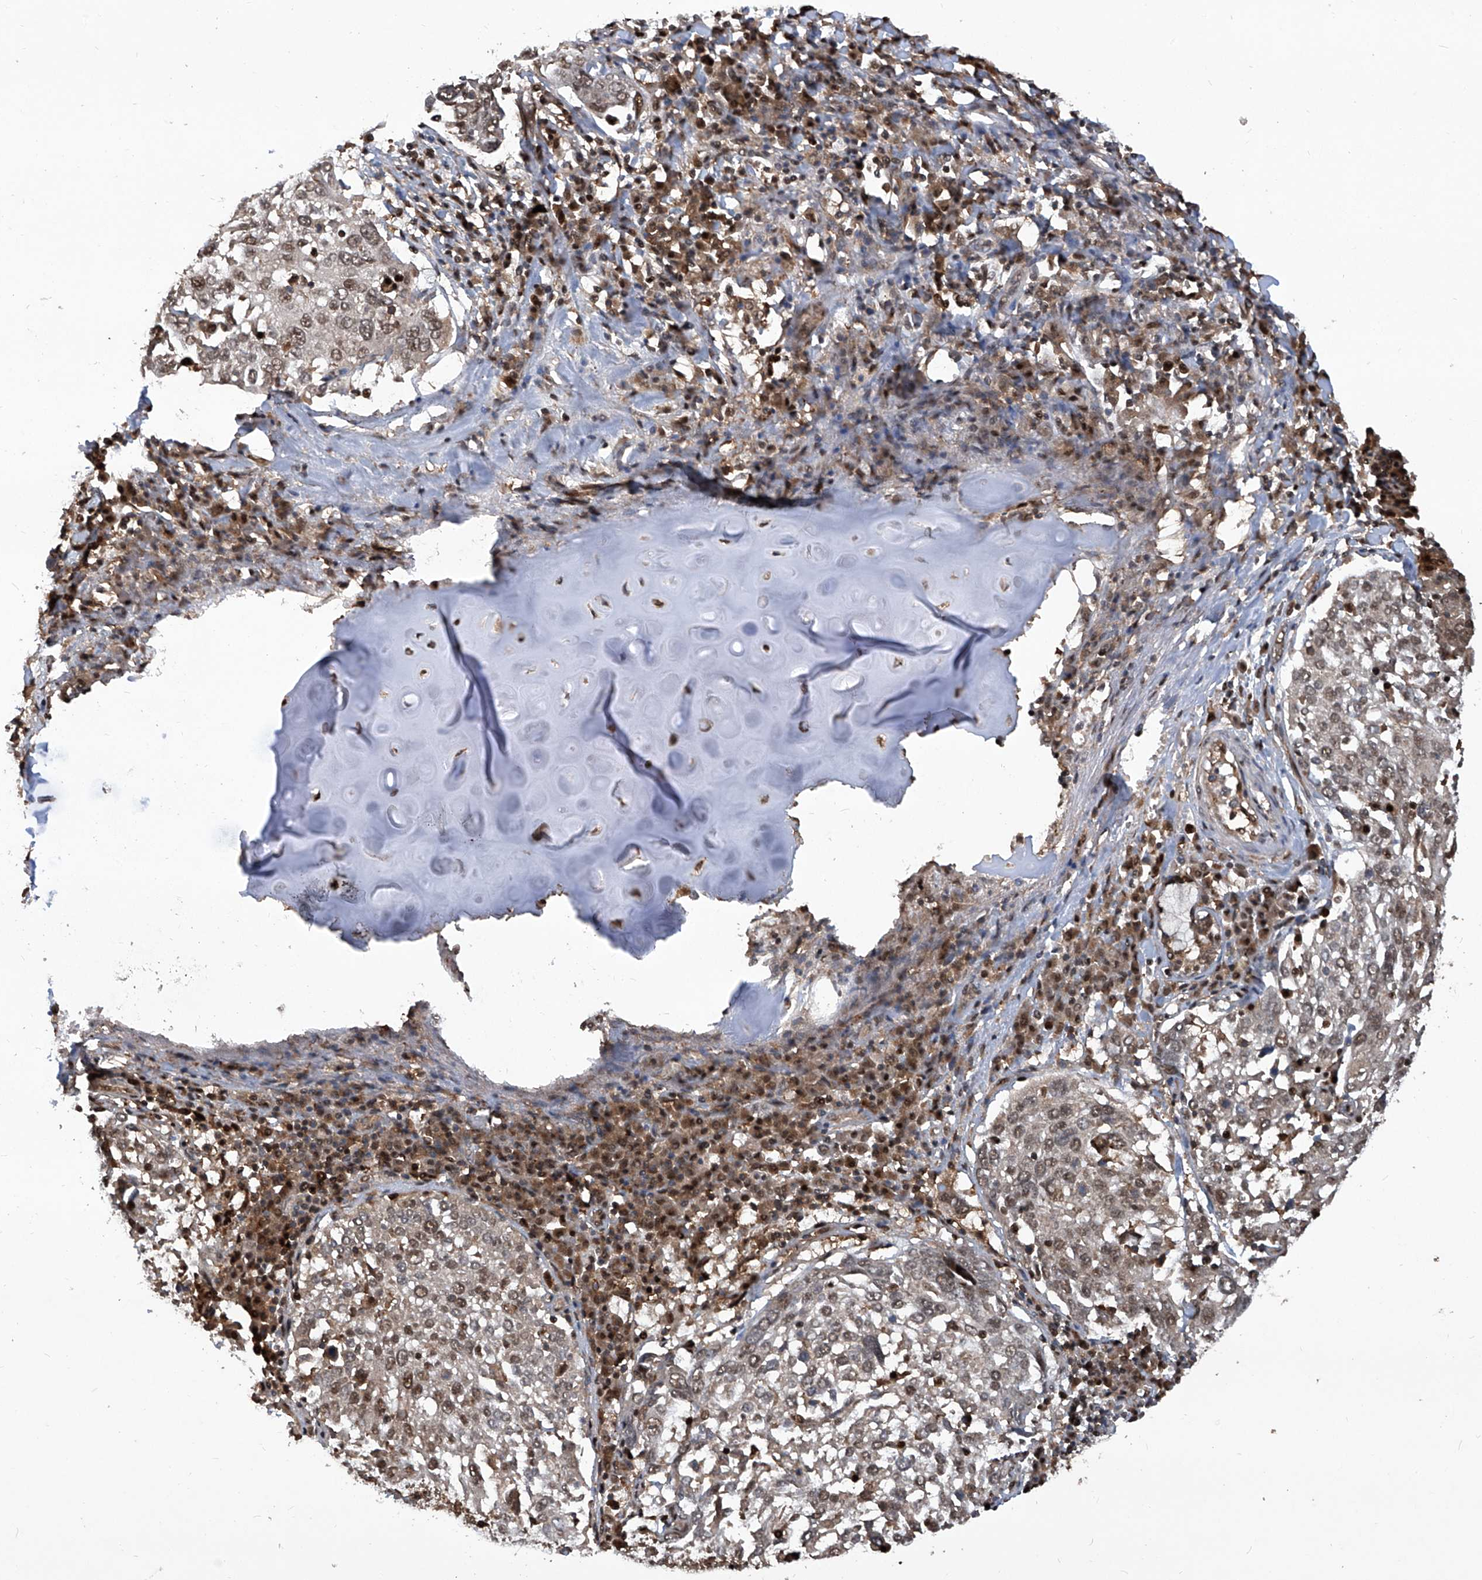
{"staining": {"intensity": "moderate", "quantity": ">75%", "location": "nuclear"}, "tissue": "lung cancer", "cell_type": "Tumor cells", "image_type": "cancer", "snomed": [{"axis": "morphology", "description": "Squamous cell carcinoma, NOS"}, {"axis": "topography", "description": "Lung"}], "caption": "This photomicrograph displays lung cancer (squamous cell carcinoma) stained with immunohistochemistry (IHC) to label a protein in brown. The nuclear of tumor cells show moderate positivity for the protein. Nuclei are counter-stained blue.", "gene": "PSMB1", "patient": {"sex": "male", "age": 65}}